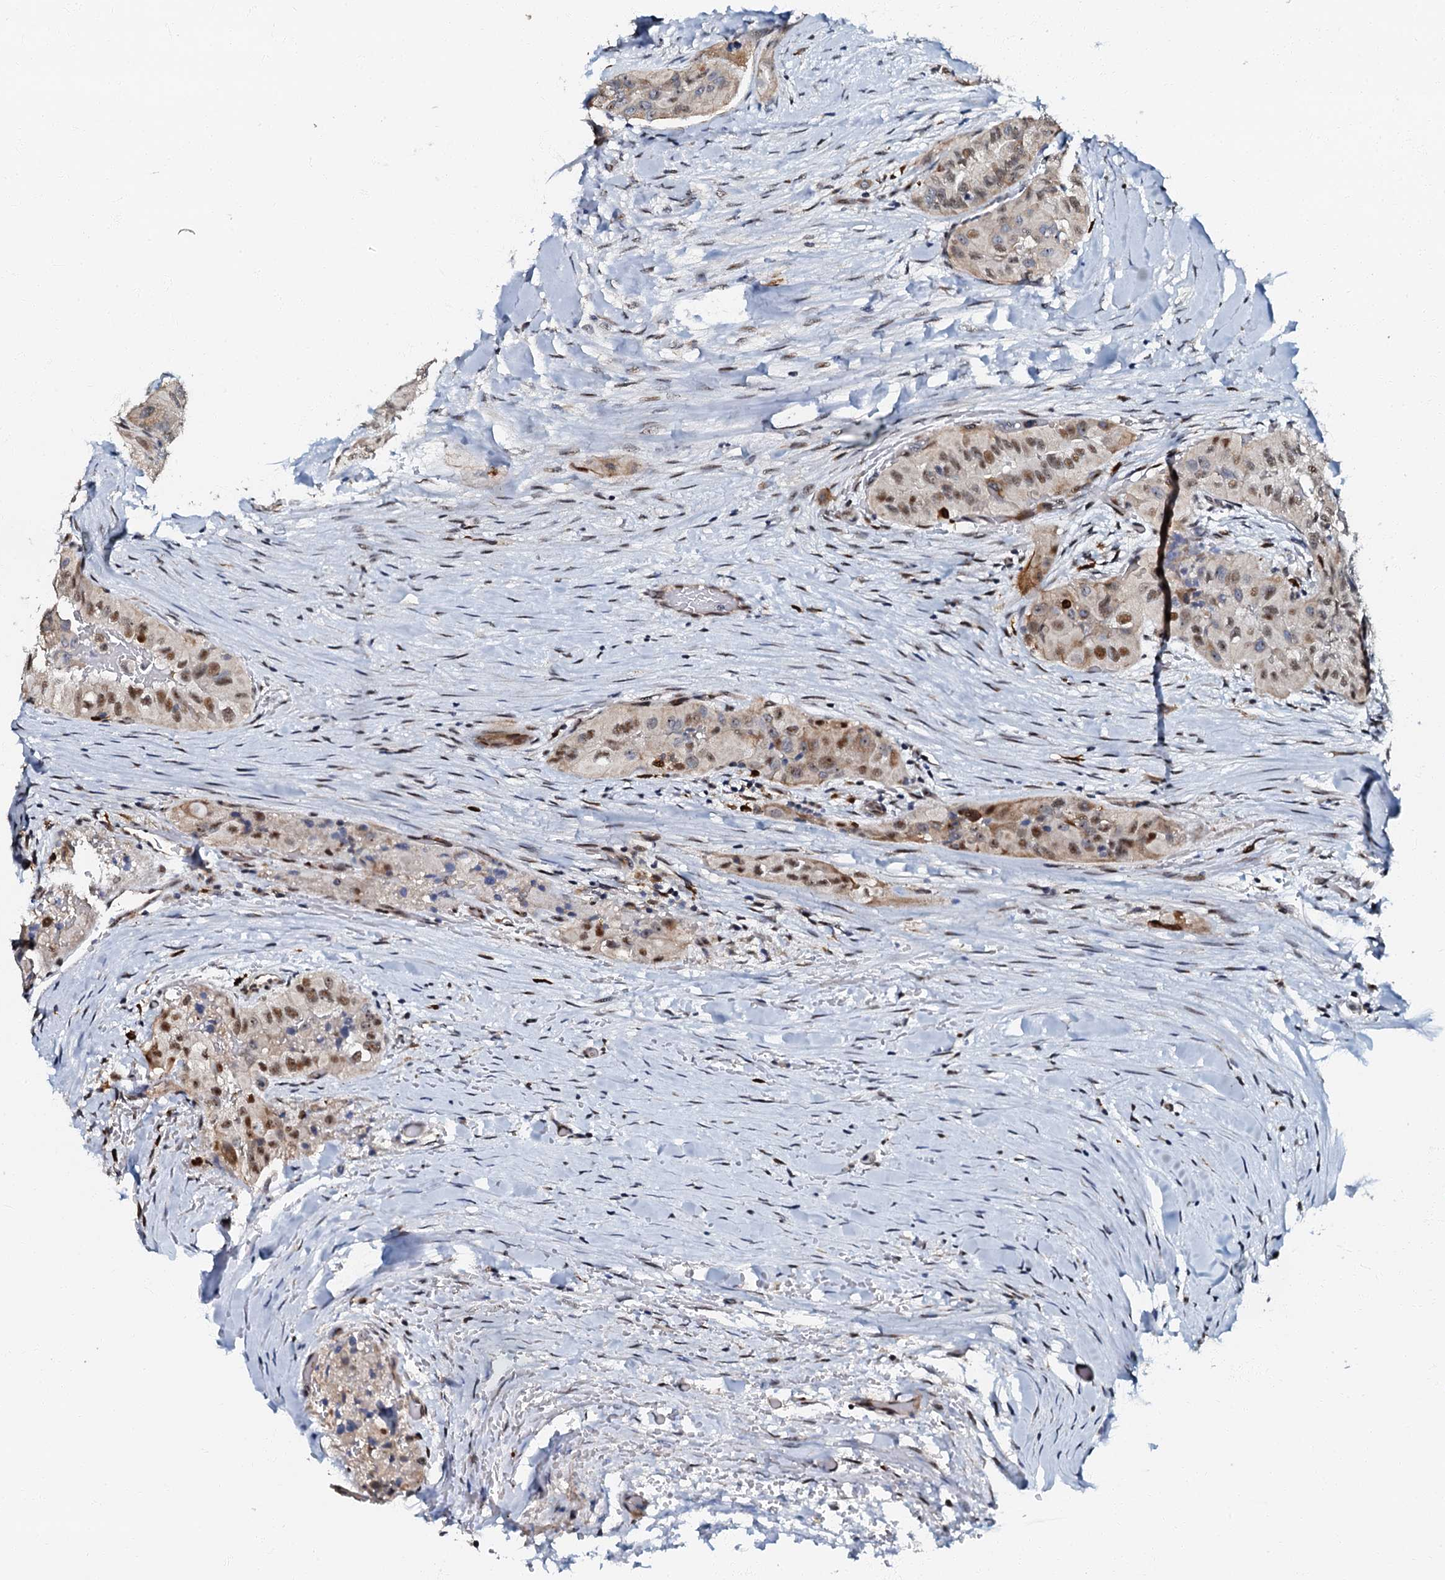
{"staining": {"intensity": "moderate", "quantity": "25%-75%", "location": "cytoplasmic/membranous,nuclear"}, "tissue": "thyroid cancer", "cell_type": "Tumor cells", "image_type": "cancer", "snomed": [{"axis": "morphology", "description": "Papillary adenocarcinoma, NOS"}, {"axis": "topography", "description": "Thyroid gland"}], "caption": "Immunohistochemistry staining of thyroid cancer (papillary adenocarcinoma), which displays medium levels of moderate cytoplasmic/membranous and nuclear expression in about 25%-75% of tumor cells indicating moderate cytoplasmic/membranous and nuclear protein staining. The staining was performed using DAB (3,3'-diaminobenzidine) (brown) for protein detection and nuclei were counterstained in hematoxylin (blue).", "gene": "OLAH", "patient": {"sex": "female", "age": 59}}